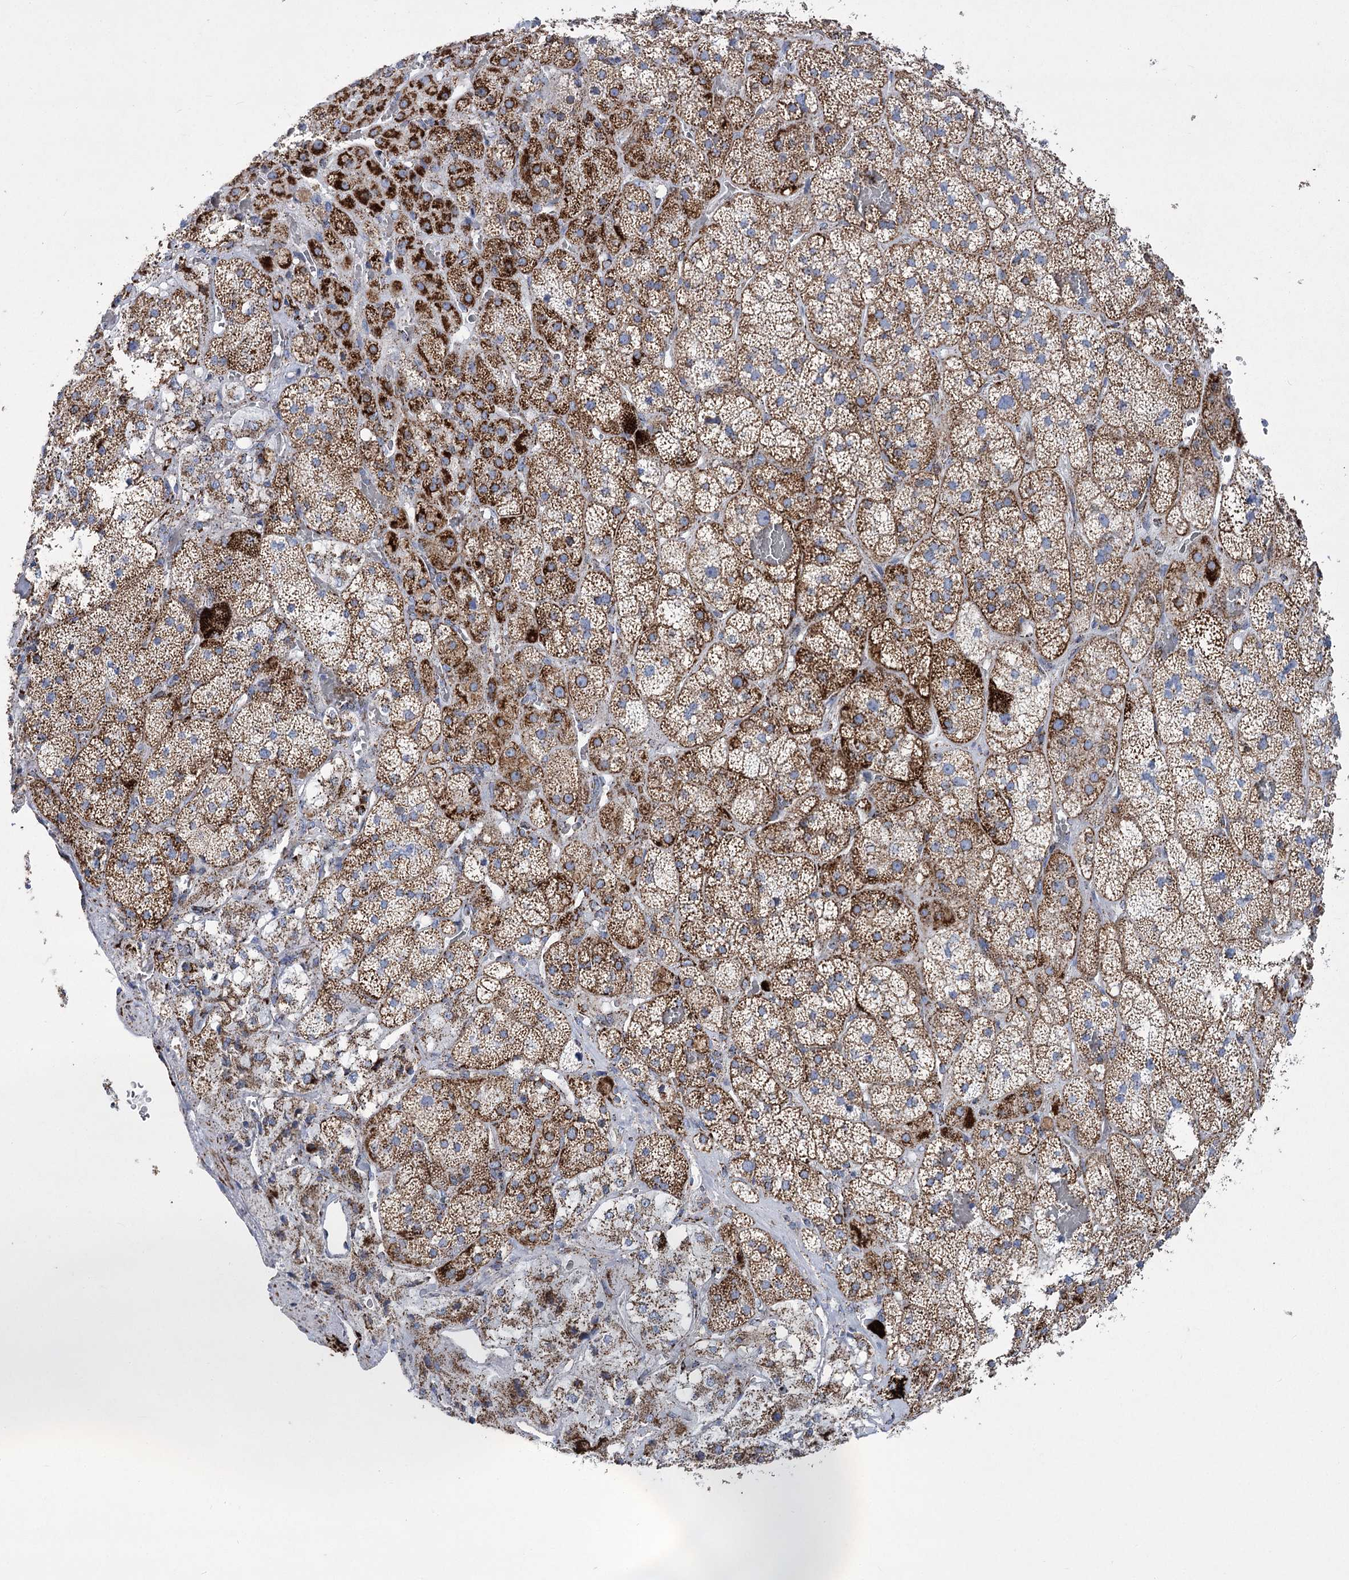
{"staining": {"intensity": "strong", "quantity": ">75%", "location": "cytoplasmic/membranous"}, "tissue": "adrenal gland", "cell_type": "Glandular cells", "image_type": "normal", "snomed": [{"axis": "morphology", "description": "Normal tissue, NOS"}, {"axis": "topography", "description": "Adrenal gland"}], "caption": "Unremarkable adrenal gland was stained to show a protein in brown. There is high levels of strong cytoplasmic/membranous staining in approximately >75% of glandular cells. The staining is performed using DAB (3,3'-diaminobenzidine) brown chromogen to label protein expression. The nuclei are counter-stained blue using hematoxylin.", "gene": "PDHB", "patient": {"sex": "male", "age": 57}}